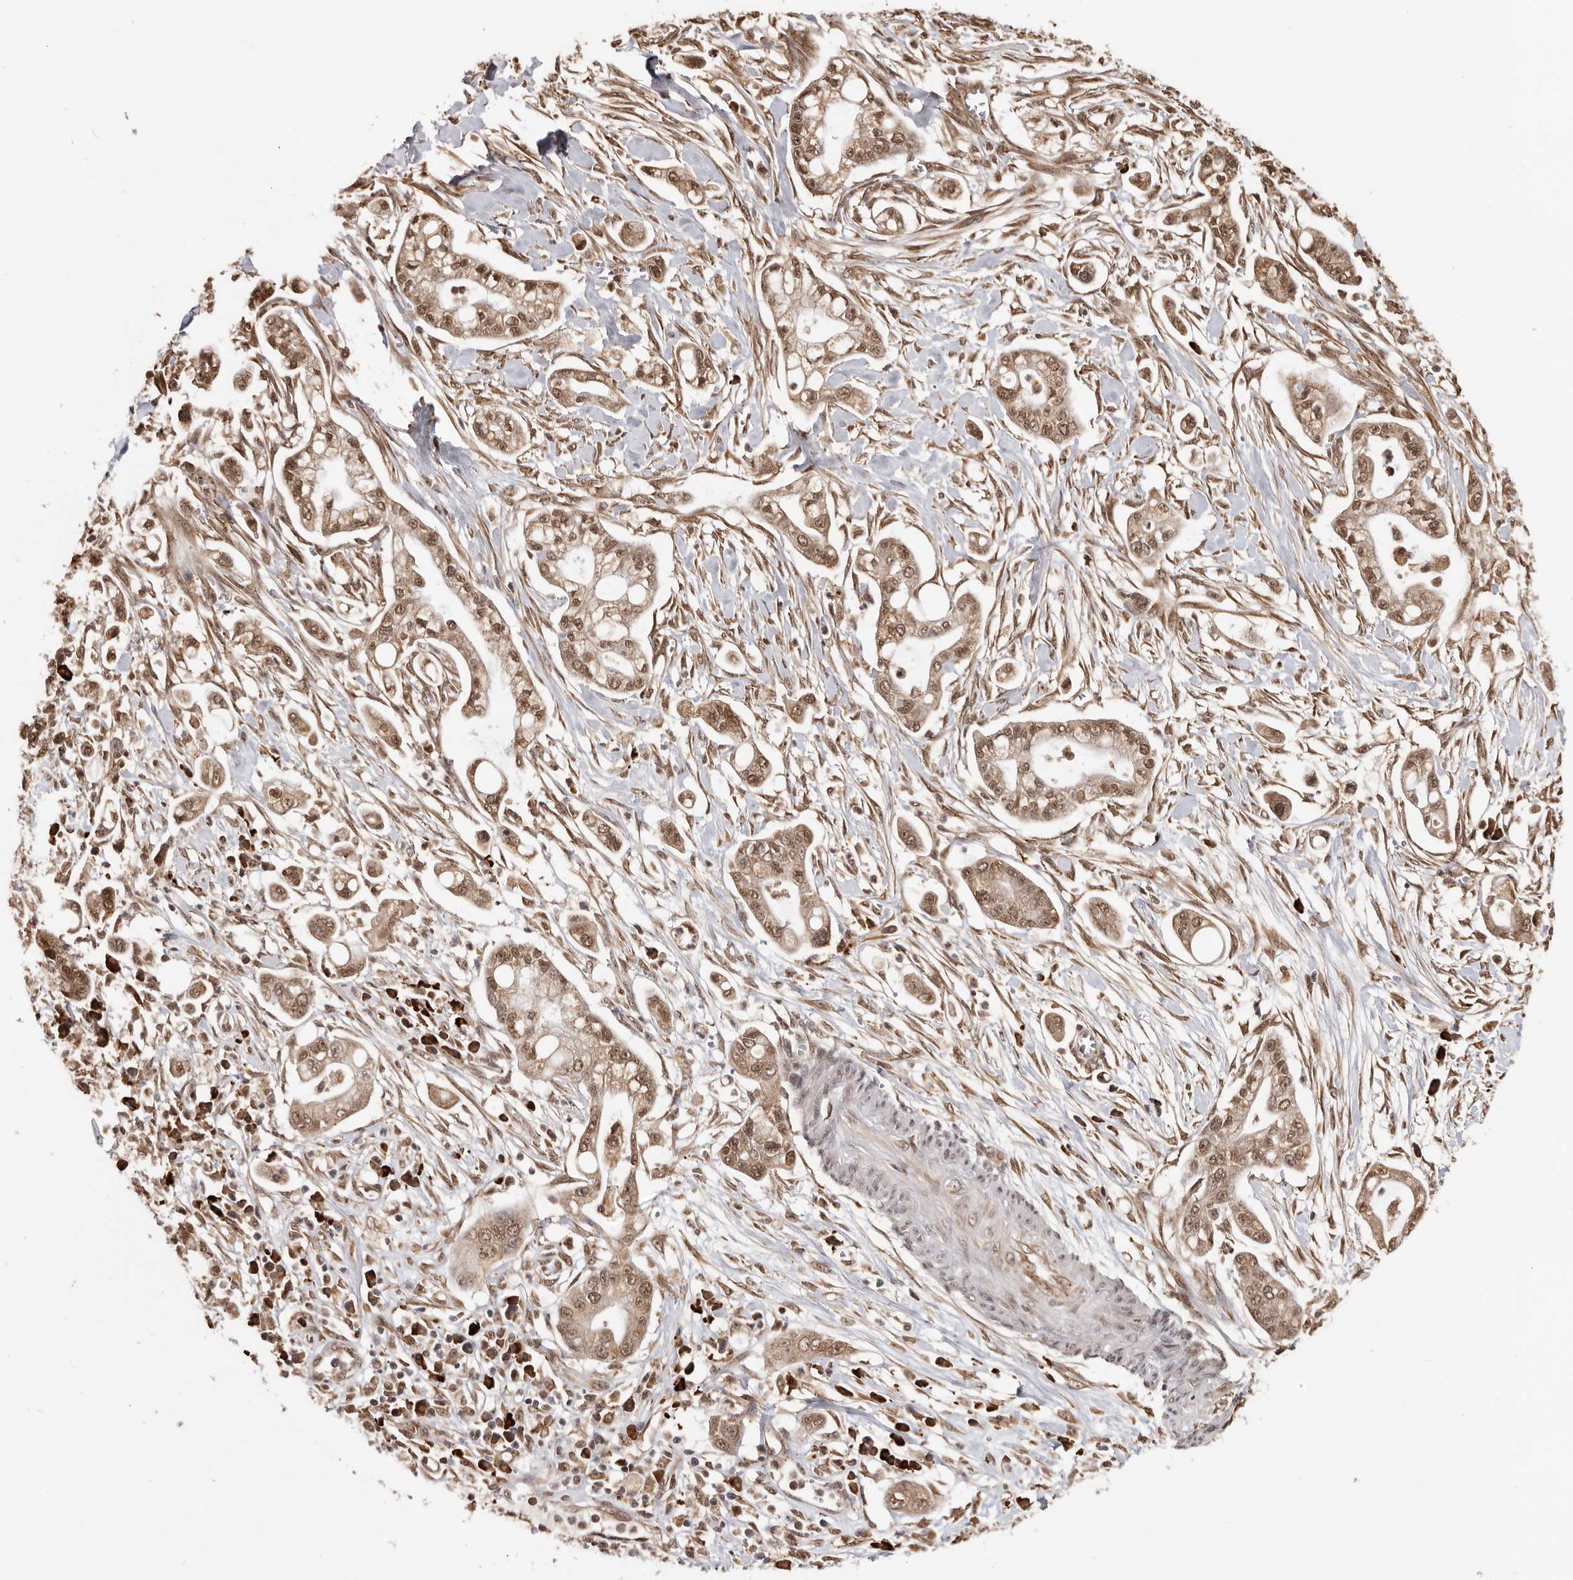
{"staining": {"intensity": "moderate", "quantity": ">75%", "location": "cytoplasmic/membranous,nuclear"}, "tissue": "pancreatic cancer", "cell_type": "Tumor cells", "image_type": "cancer", "snomed": [{"axis": "morphology", "description": "Adenocarcinoma, NOS"}, {"axis": "topography", "description": "Pancreas"}], "caption": "Immunohistochemical staining of human pancreatic adenocarcinoma displays moderate cytoplasmic/membranous and nuclear protein expression in about >75% of tumor cells.", "gene": "ZNF83", "patient": {"sex": "male", "age": 68}}